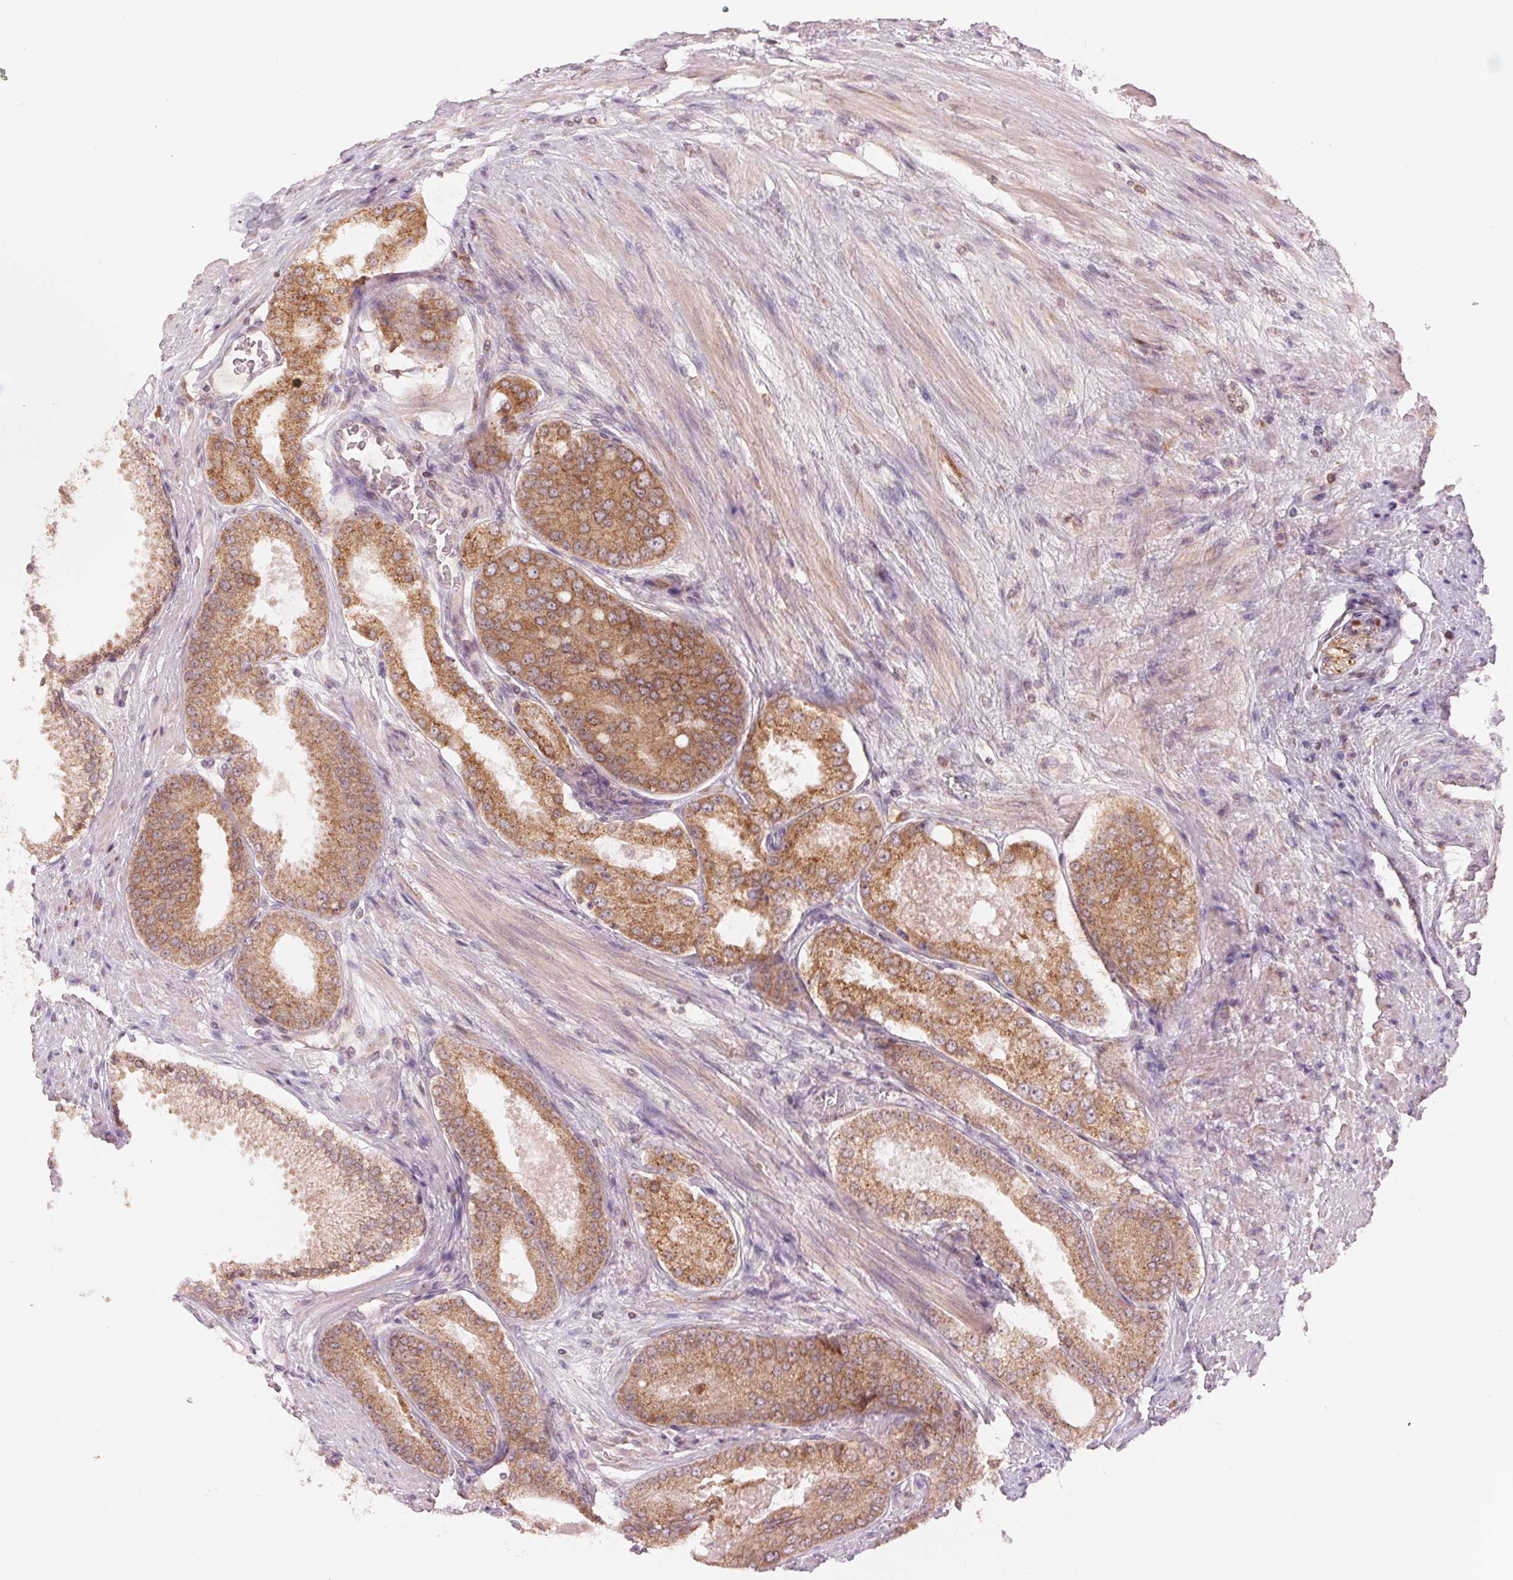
{"staining": {"intensity": "moderate", "quantity": ">75%", "location": "cytoplasmic/membranous"}, "tissue": "prostate cancer", "cell_type": "Tumor cells", "image_type": "cancer", "snomed": [{"axis": "morphology", "description": "Adenocarcinoma, High grade"}, {"axis": "topography", "description": "Prostate"}], "caption": "Moderate cytoplasmic/membranous protein staining is seen in approximately >75% of tumor cells in prostate adenocarcinoma (high-grade). Immunohistochemistry stains the protein of interest in brown and the nuclei are stained blue.", "gene": "TECR", "patient": {"sex": "male", "age": 71}}